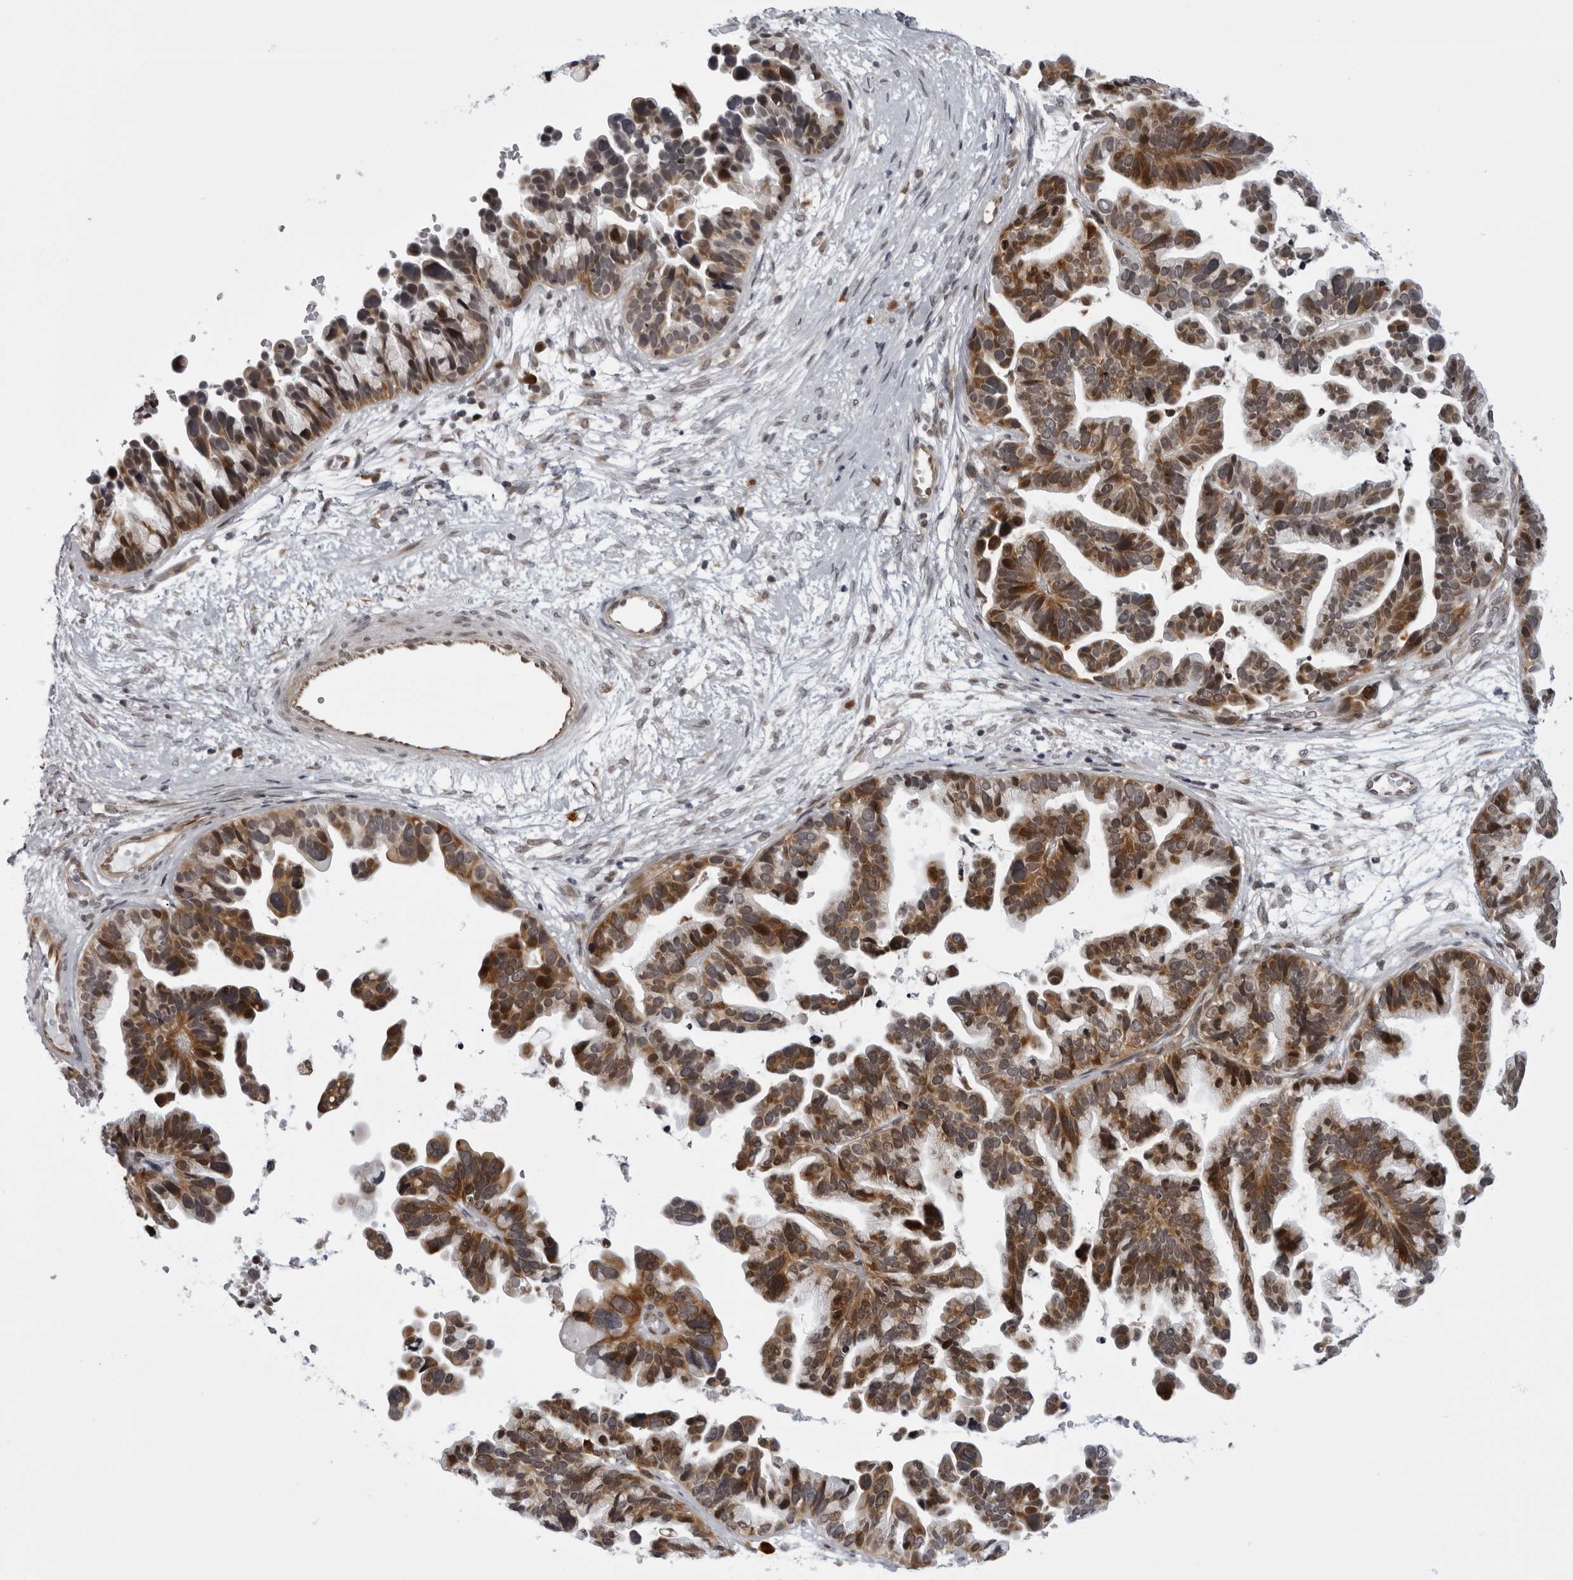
{"staining": {"intensity": "moderate", "quantity": ">75%", "location": "cytoplasmic/membranous,nuclear"}, "tissue": "ovarian cancer", "cell_type": "Tumor cells", "image_type": "cancer", "snomed": [{"axis": "morphology", "description": "Cystadenocarcinoma, serous, NOS"}, {"axis": "topography", "description": "Ovary"}], "caption": "An IHC image of tumor tissue is shown. Protein staining in brown highlights moderate cytoplasmic/membranous and nuclear positivity in ovarian cancer within tumor cells.", "gene": "GCSAML", "patient": {"sex": "female", "age": 56}}